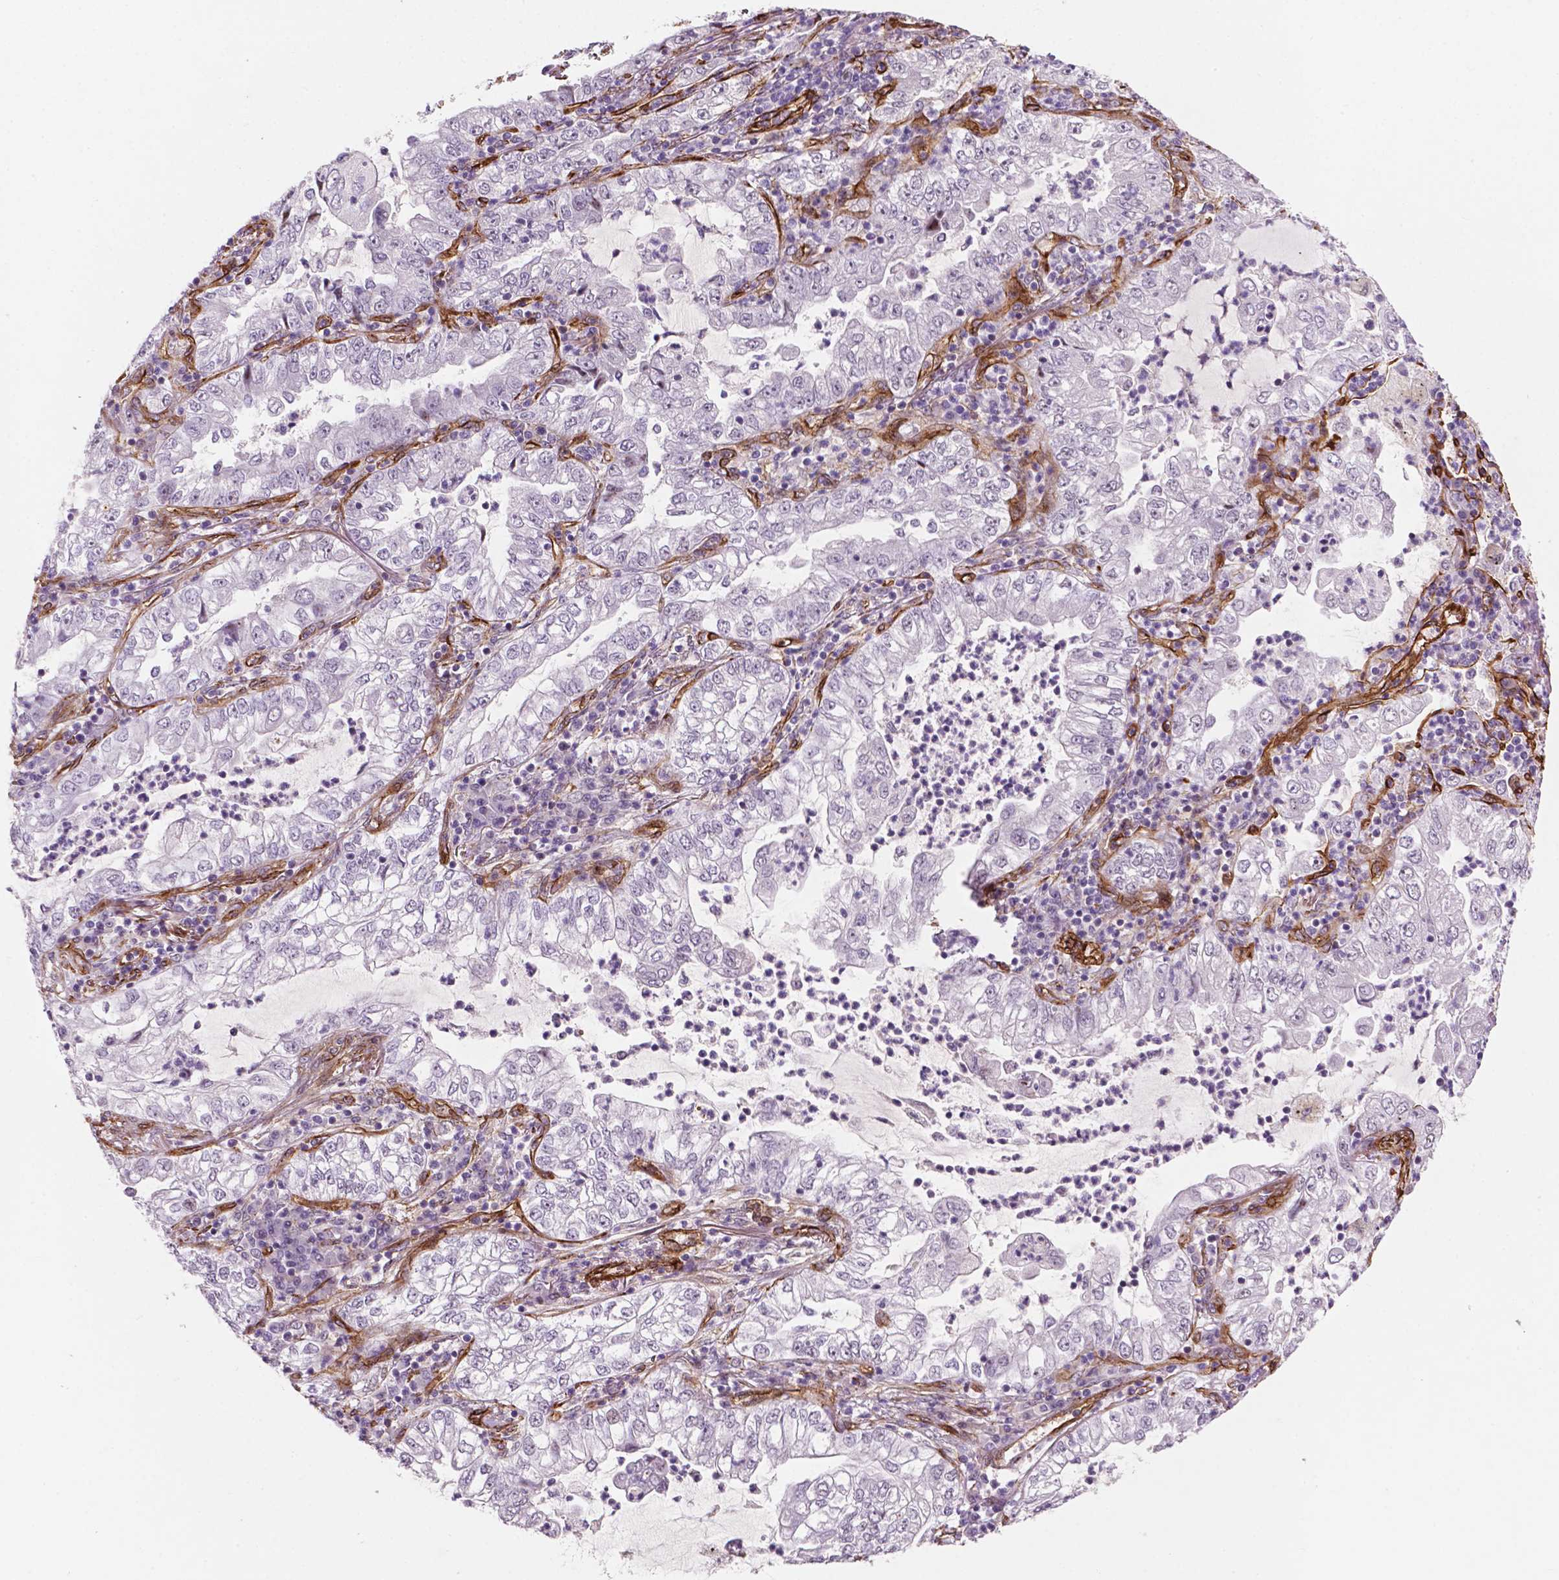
{"staining": {"intensity": "negative", "quantity": "none", "location": "none"}, "tissue": "lung cancer", "cell_type": "Tumor cells", "image_type": "cancer", "snomed": [{"axis": "morphology", "description": "Adenocarcinoma, NOS"}, {"axis": "topography", "description": "Lung"}], "caption": "Protein analysis of lung cancer (adenocarcinoma) exhibits no significant positivity in tumor cells.", "gene": "EGFL8", "patient": {"sex": "female", "age": 73}}